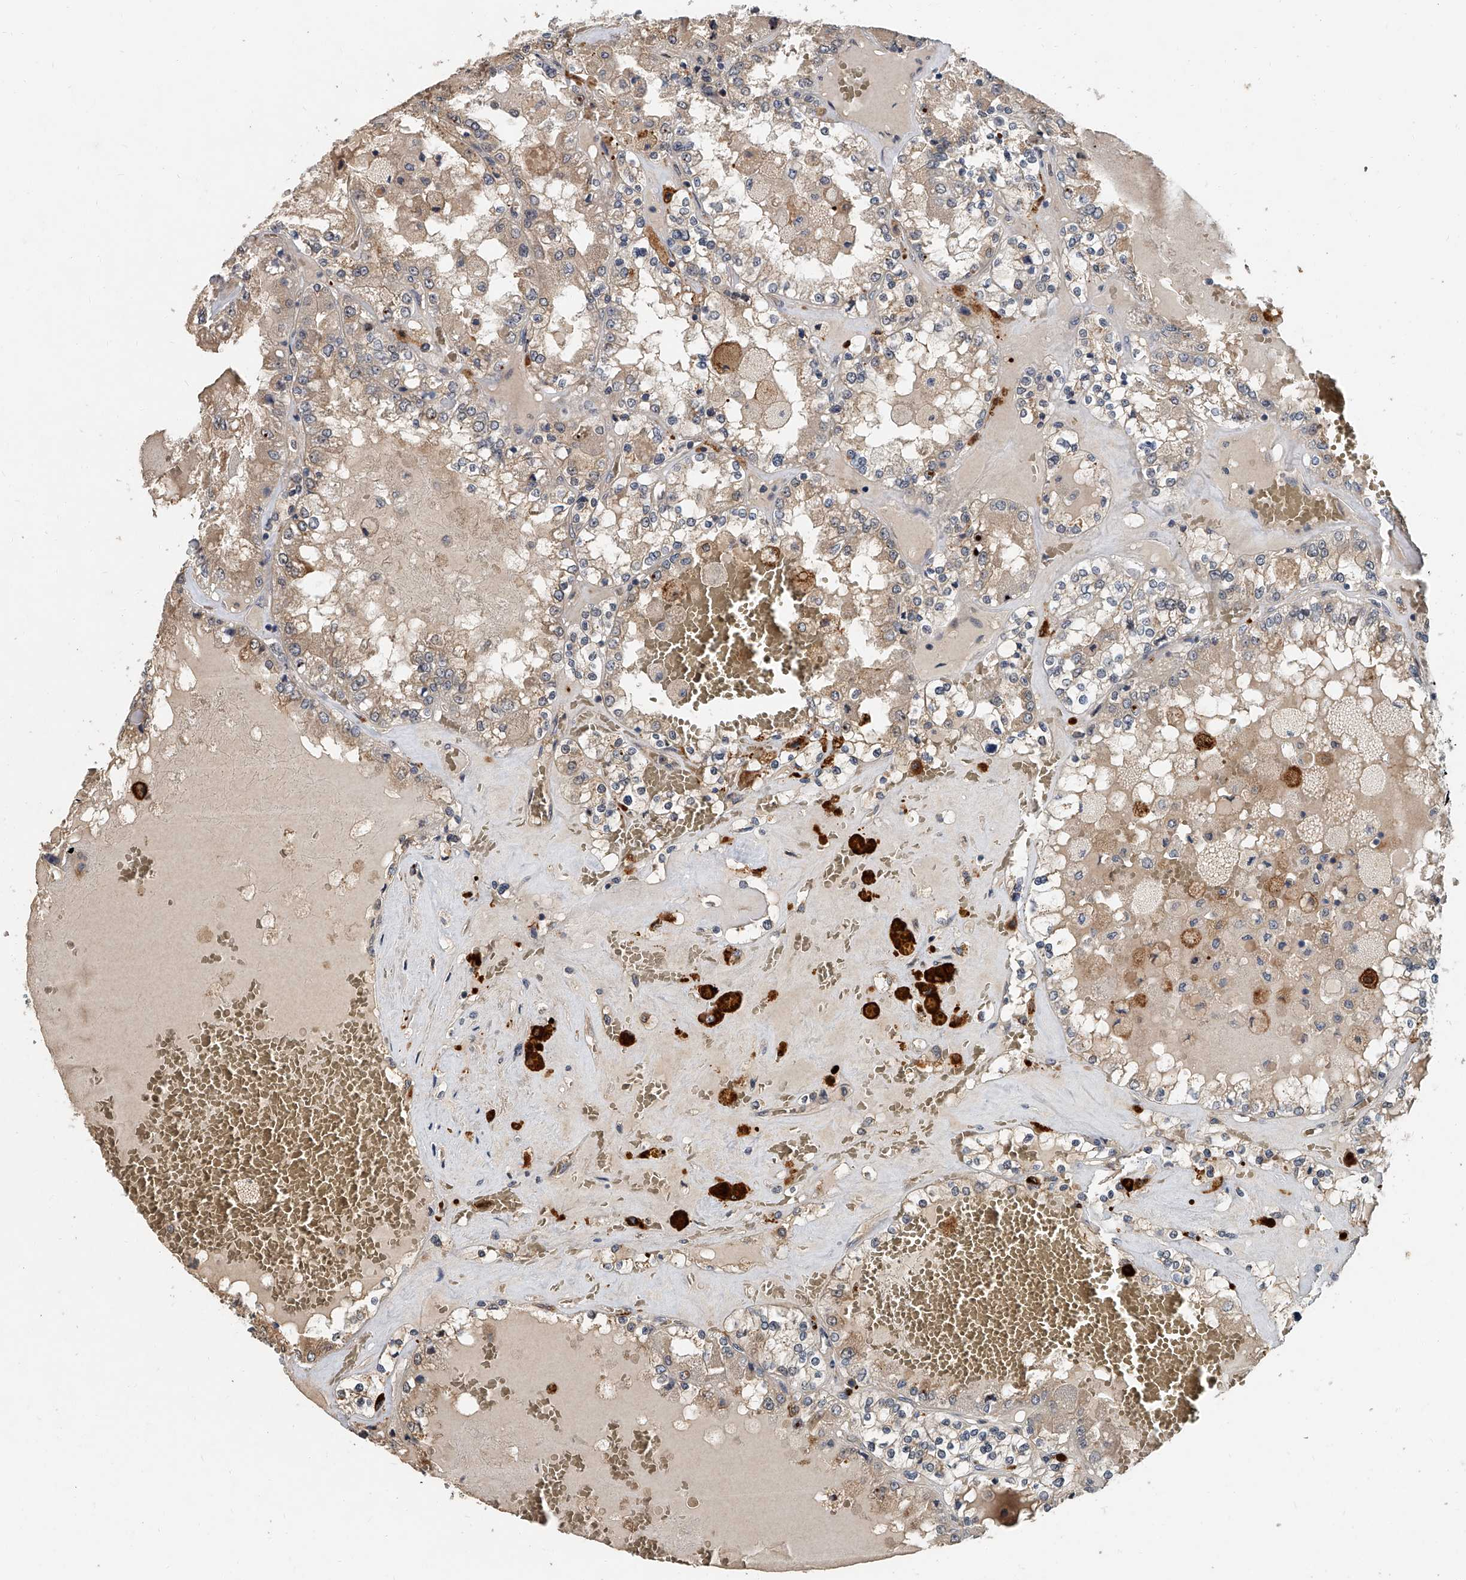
{"staining": {"intensity": "weak", "quantity": ">75%", "location": "cytoplasmic/membranous"}, "tissue": "renal cancer", "cell_type": "Tumor cells", "image_type": "cancer", "snomed": [{"axis": "morphology", "description": "Adenocarcinoma, NOS"}, {"axis": "topography", "description": "Kidney"}], "caption": "Immunohistochemical staining of renal cancer (adenocarcinoma) reveals weak cytoplasmic/membranous protein expression in approximately >75% of tumor cells.", "gene": "JAG2", "patient": {"sex": "female", "age": 56}}